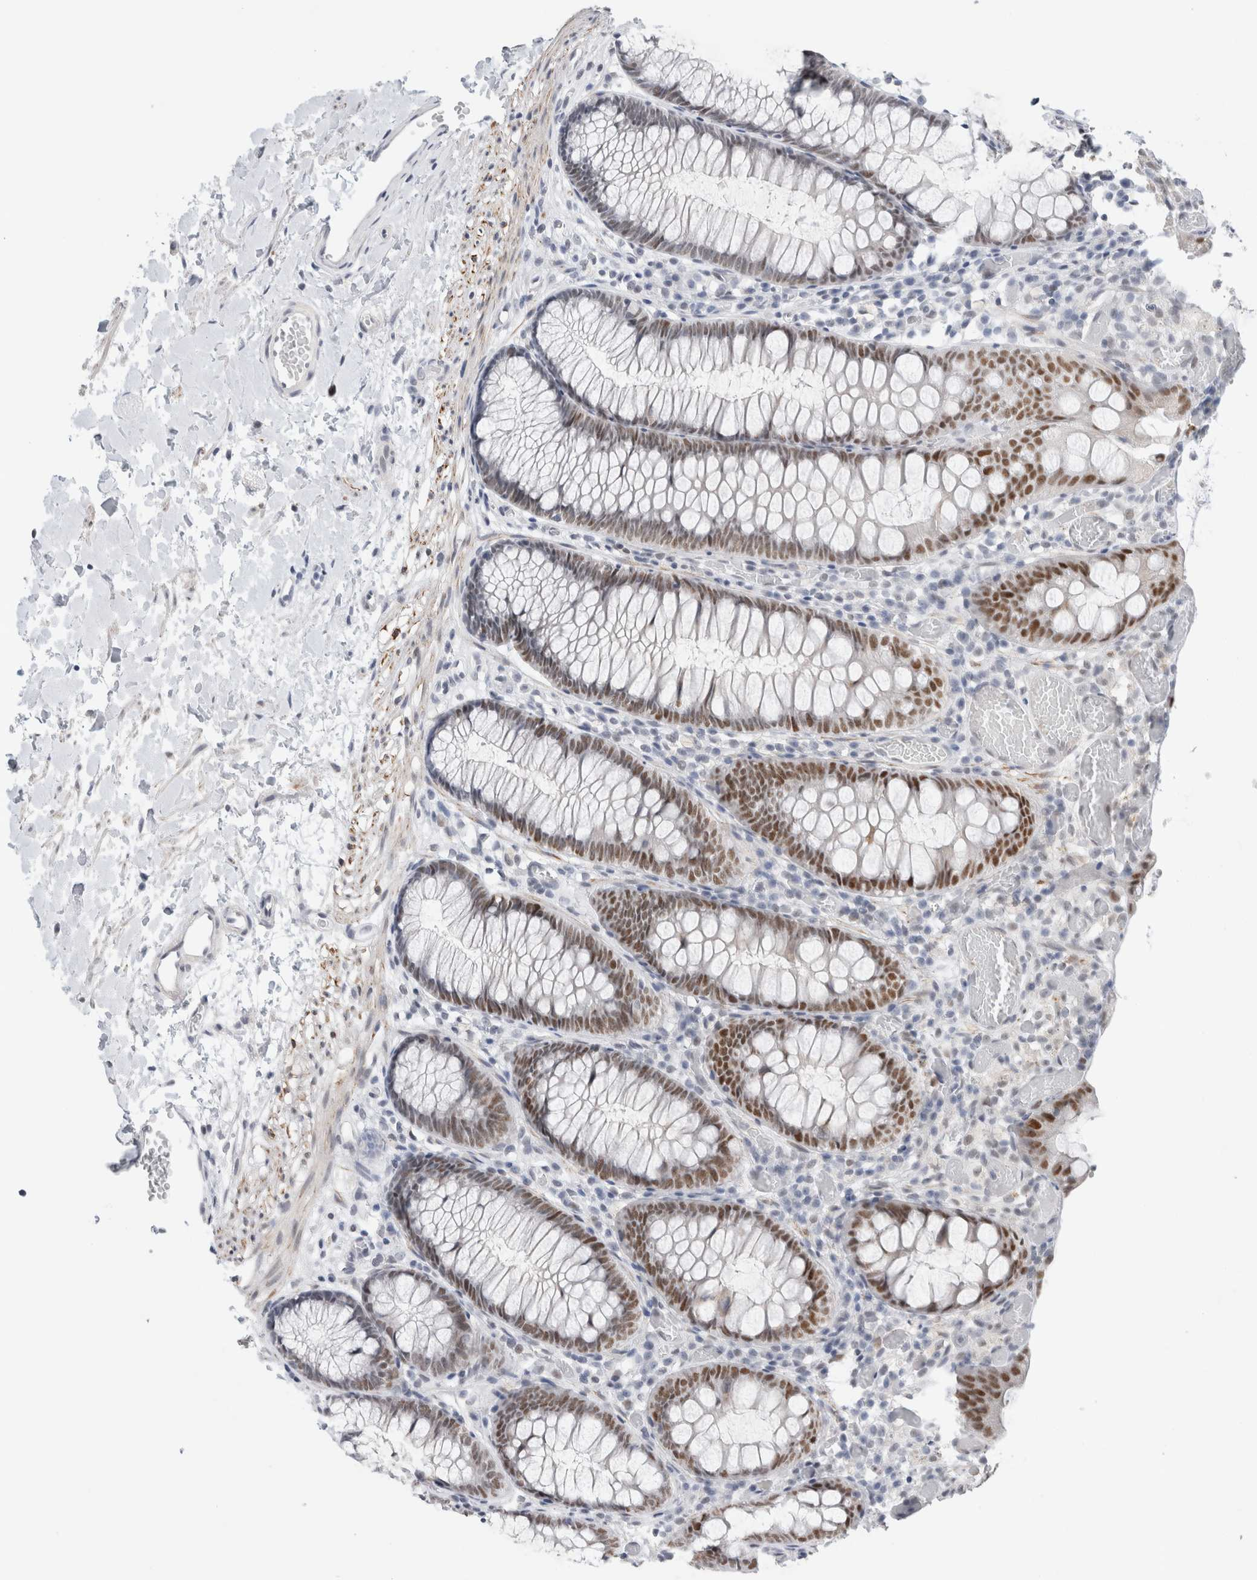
{"staining": {"intensity": "negative", "quantity": "none", "location": "none"}, "tissue": "colon", "cell_type": "Endothelial cells", "image_type": "normal", "snomed": [{"axis": "morphology", "description": "Normal tissue, NOS"}, {"axis": "topography", "description": "Colon"}], "caption": "This micrograph is of normal colon stained with immunohistochemistry to label a protein in brown with the nuclei are counter-stained blue. There is no positivity in endothelial cells.", "gene": "KNL1", "patient": {"sex": "male", "age": 14}}